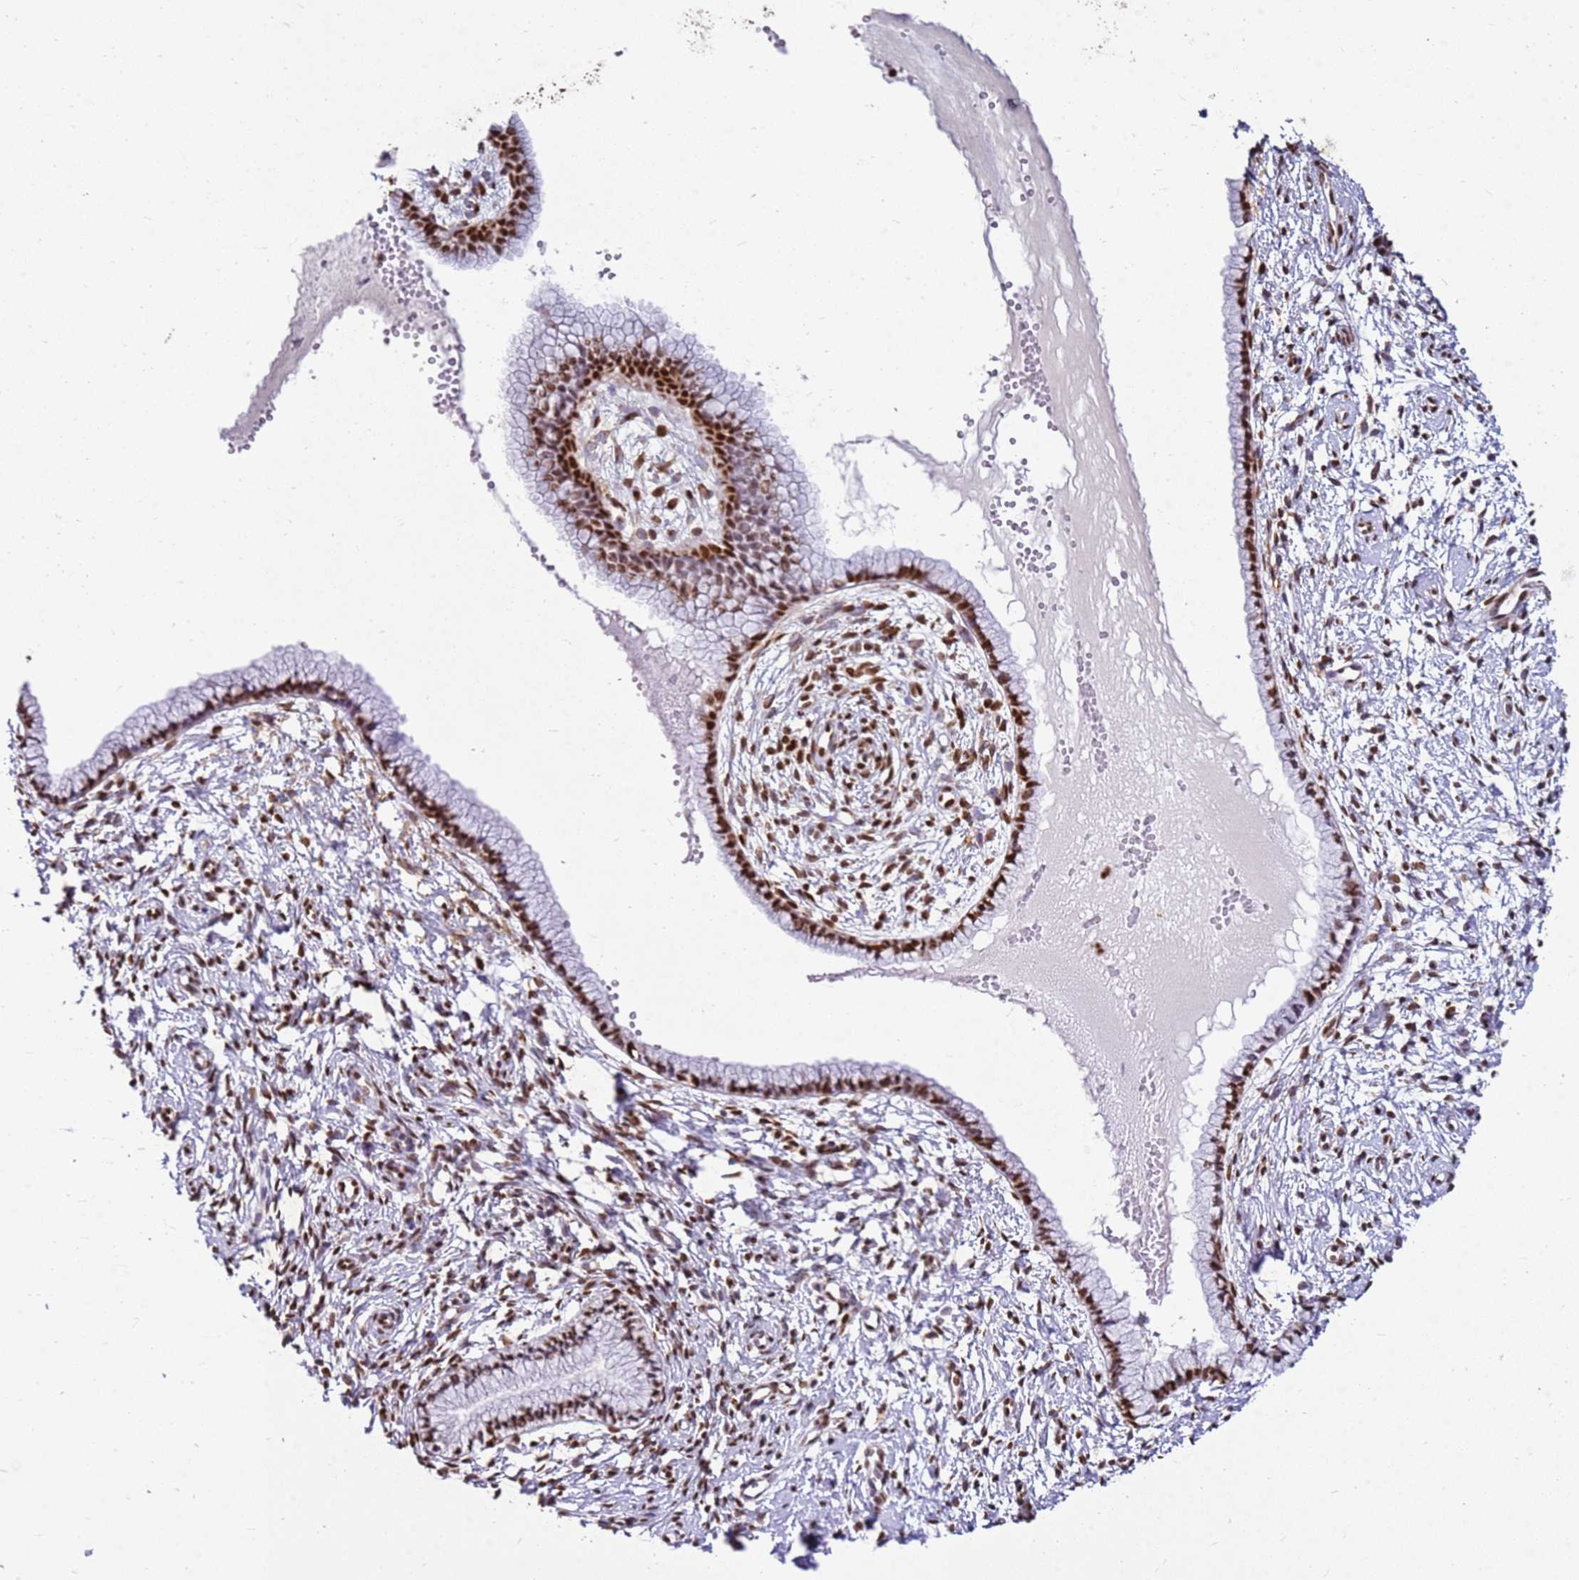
{"staining": {"intensity": "moderate", "quantity": ">75%", "location": "nuclear"}, "tissue": "cervix", "cell_type": "Glandular cells", "image_type": "normal", "snomed": [{"axis": "morphology", "description": "Normal tissue, NOS"}, {"axis": "topography", "description": "Cervix"}], "caption": "This is a photomicrograph of immunohistochemistry (IHC) staining of normal cervix, which shows moderate positivity in the nuclear of glandular cells.", "gene": "APEX1", "patient": {"sex": "female", "age": 57}}